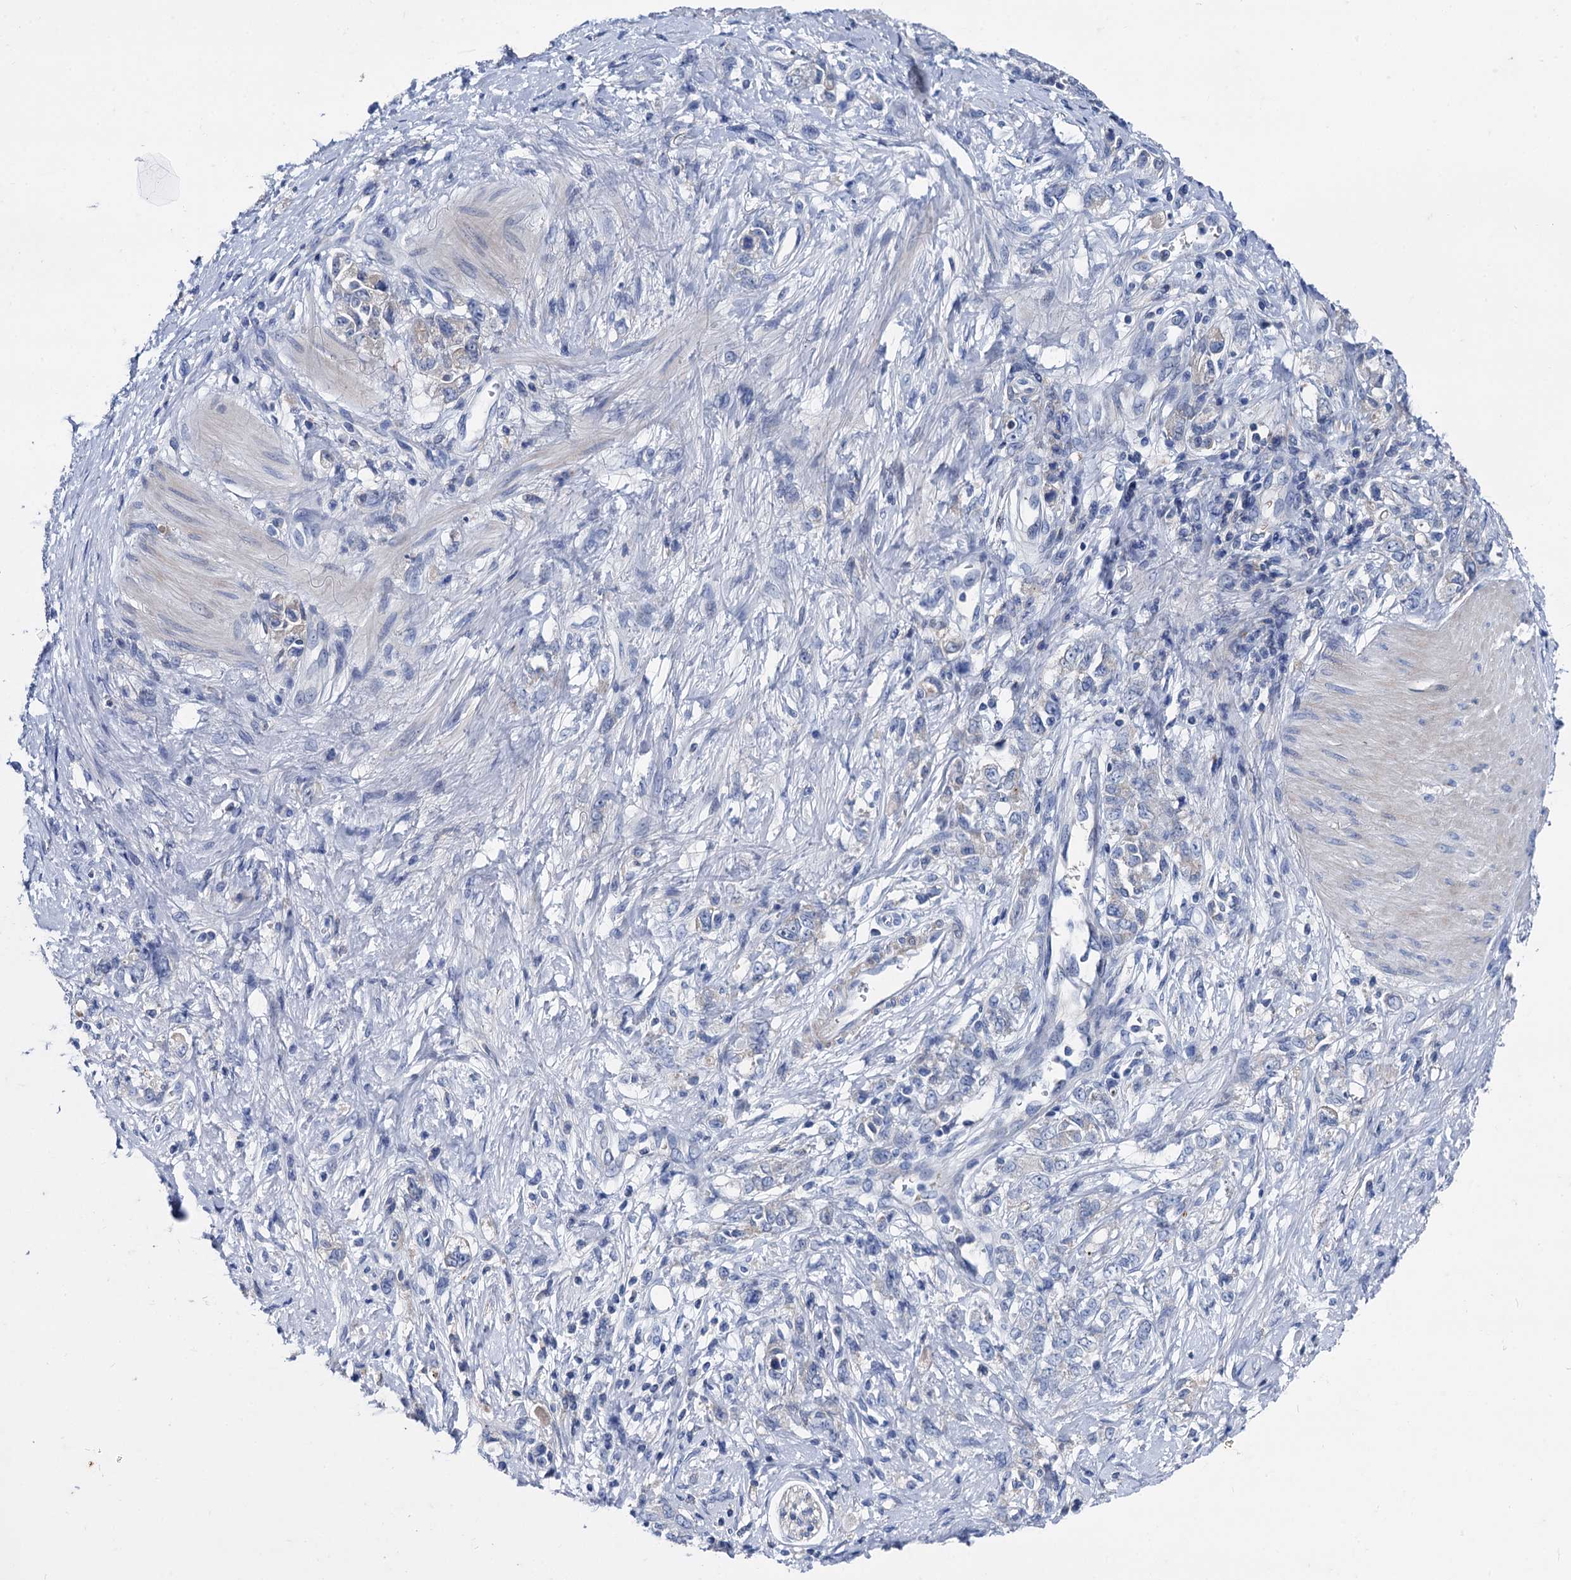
{"staining": {"intensity": "negative", "quantity": "none", "location": "none"}, "tissue": "stomach cancer", "cell_type": "Tumor cells", "image_type": "cancer", "snomed": [{"axis": "morphology", "description": "Adenocarcinoma, NOS"}, {"axis": "topography", "description": "Stomach"}], "caption": "There is no significant positivity in tumor cells of stomach adenocarcinoma.", "gene": "TMEM72", "patient": {"sex": "female", "age": 76}}